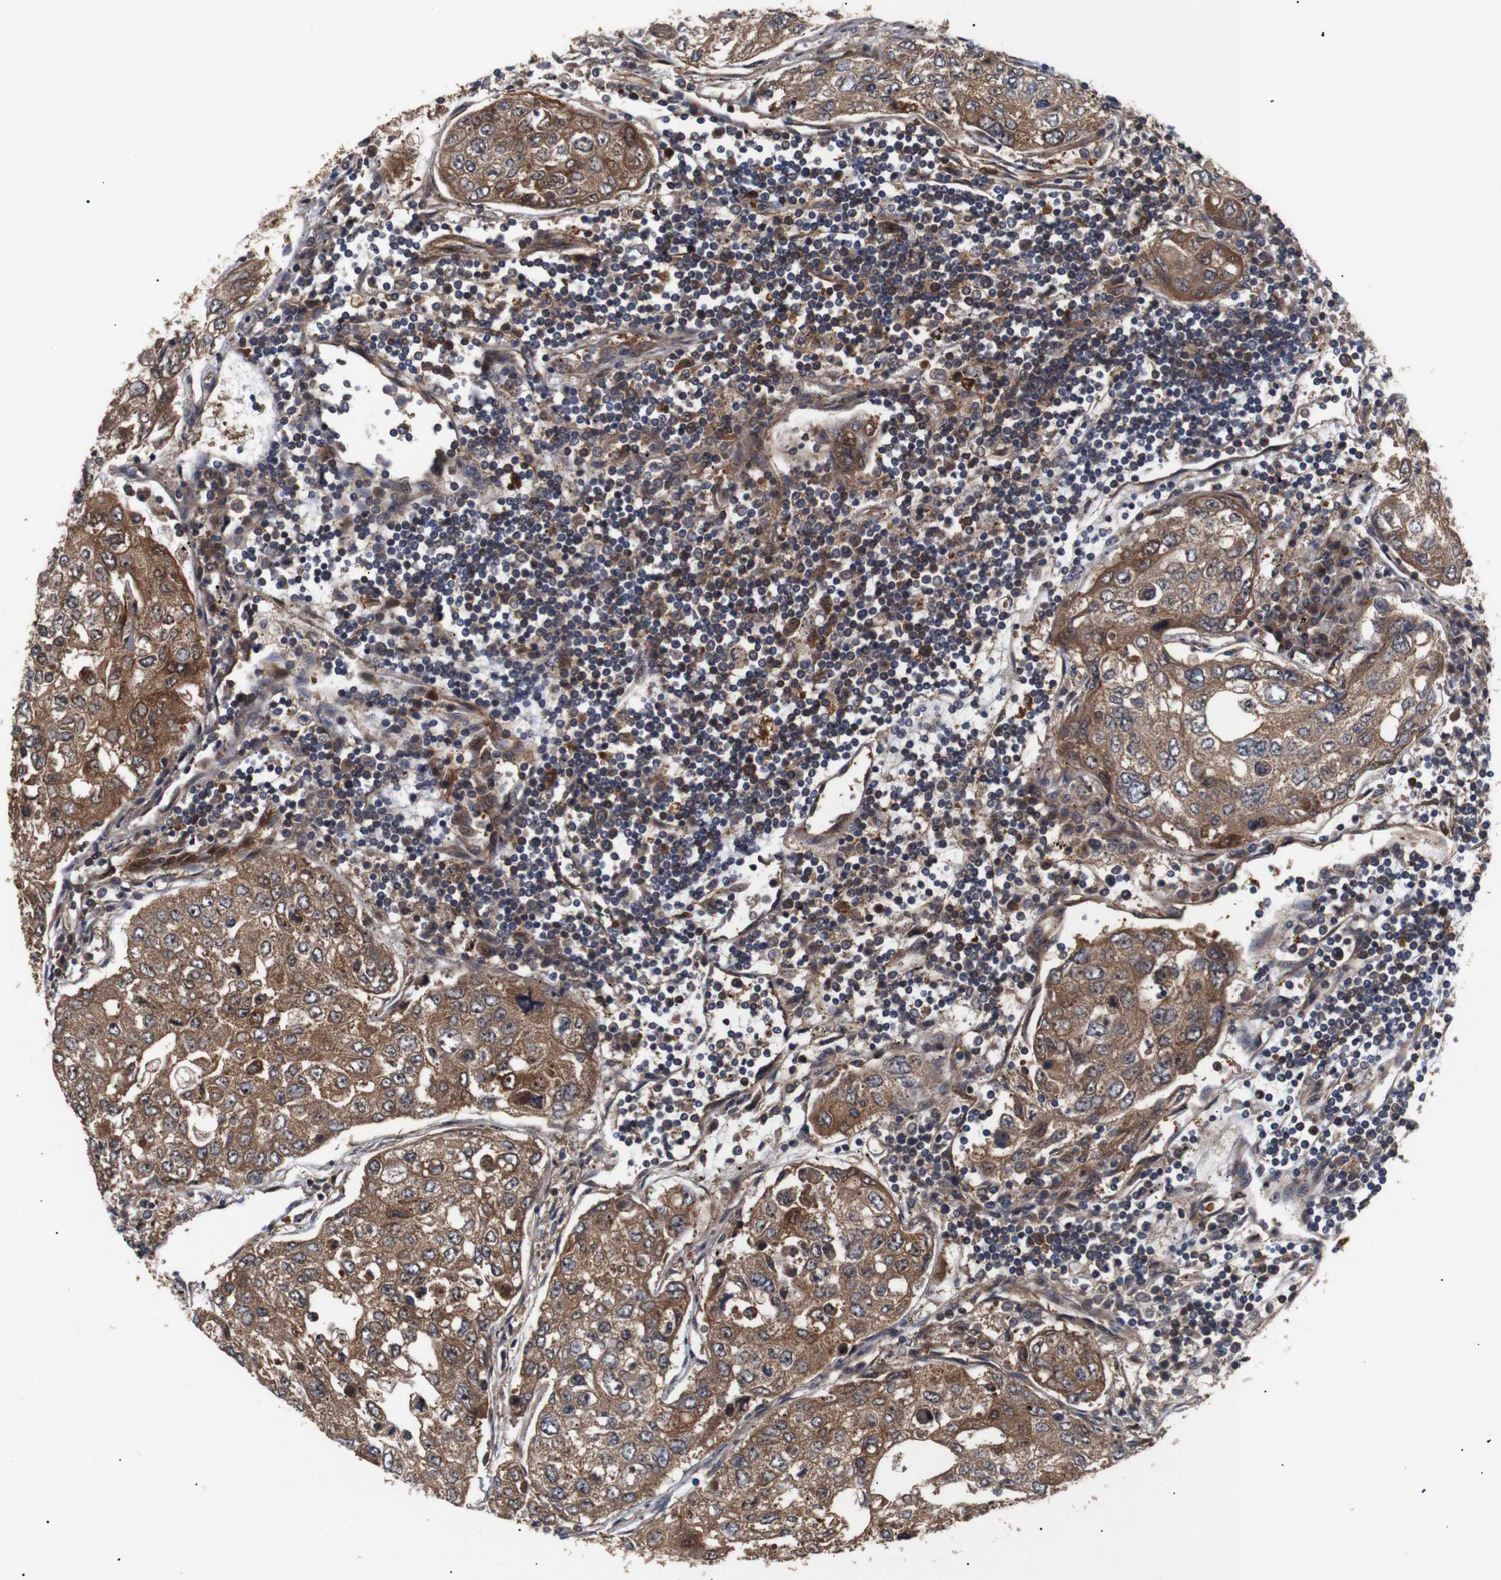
{"staining": {"intensity": "moderate", "quantity": ">75%", "location": "cytoplasmic/membranous"}, "tissue": "urothelial cancer", "cell_type": "Tumor cells", "image_type": "cancer", "snomed": [{"axis": "morphology", "description": "Urothelial carcinoma, High grade"}, {"axis": "topography", "description": "Lymph node"}, {"axis": "topography", "description": "Urinary bladder"}], "caption": "Brown immunohistochemical staining in urothelial cancer displays moderate cytoplasmic/membranous positivity in about >75% of tumor cells. The staining was performed using DAB (3,3'-diaminobenzidine), with brown indicating positive protein expression. Nuclei are stained blue with hematoxylin.", "gene": "PAWR", "patient": {"sex": "male", "age": 51}}